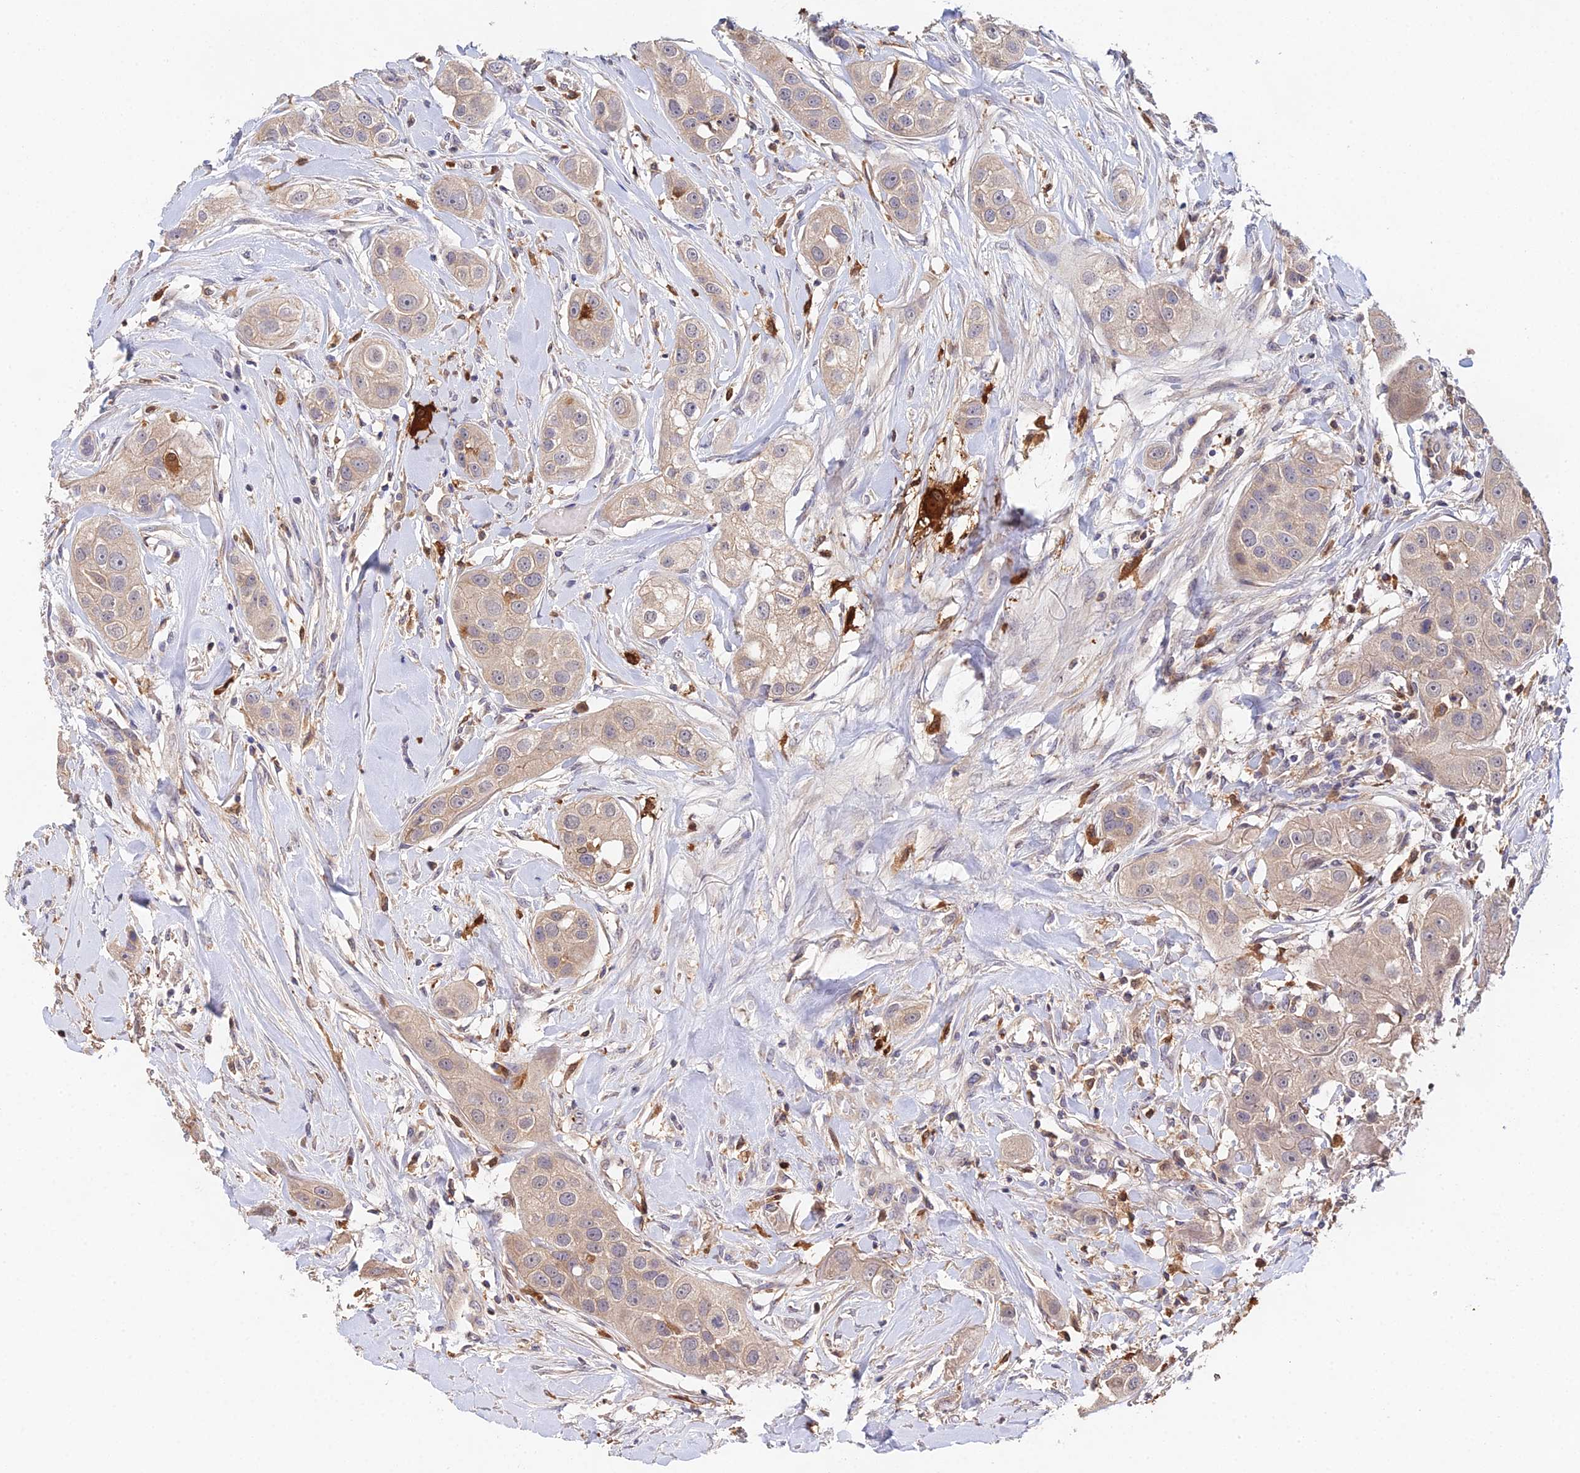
{"staining": {"intensity": "weak", "quantity": ">75%", "location": "cytoplasmic/membranous"}, "tissue": "head and neck cancer", "cell_type": "Tumor cells", "image_type": "cancer", "snomed": [{"axis": "morphology", "description": "Normal tissue, NOS"}, {"axis": "morphology", "description": "Squamous cell carcinoma, NOS"}, {"axis": "topography", "description": "Skeletal muscle"}, {"axis": "topography", "description": "Head-Neck"}], "caption": "IHC (DAB) staining of human head and neck squamous cell carcinoma exhibits weak cytoplasmic/membranous protein expression in about >75% of tumor cells.", "gene": "FBP1", "patient": {"sex": "male", "age": 51}}